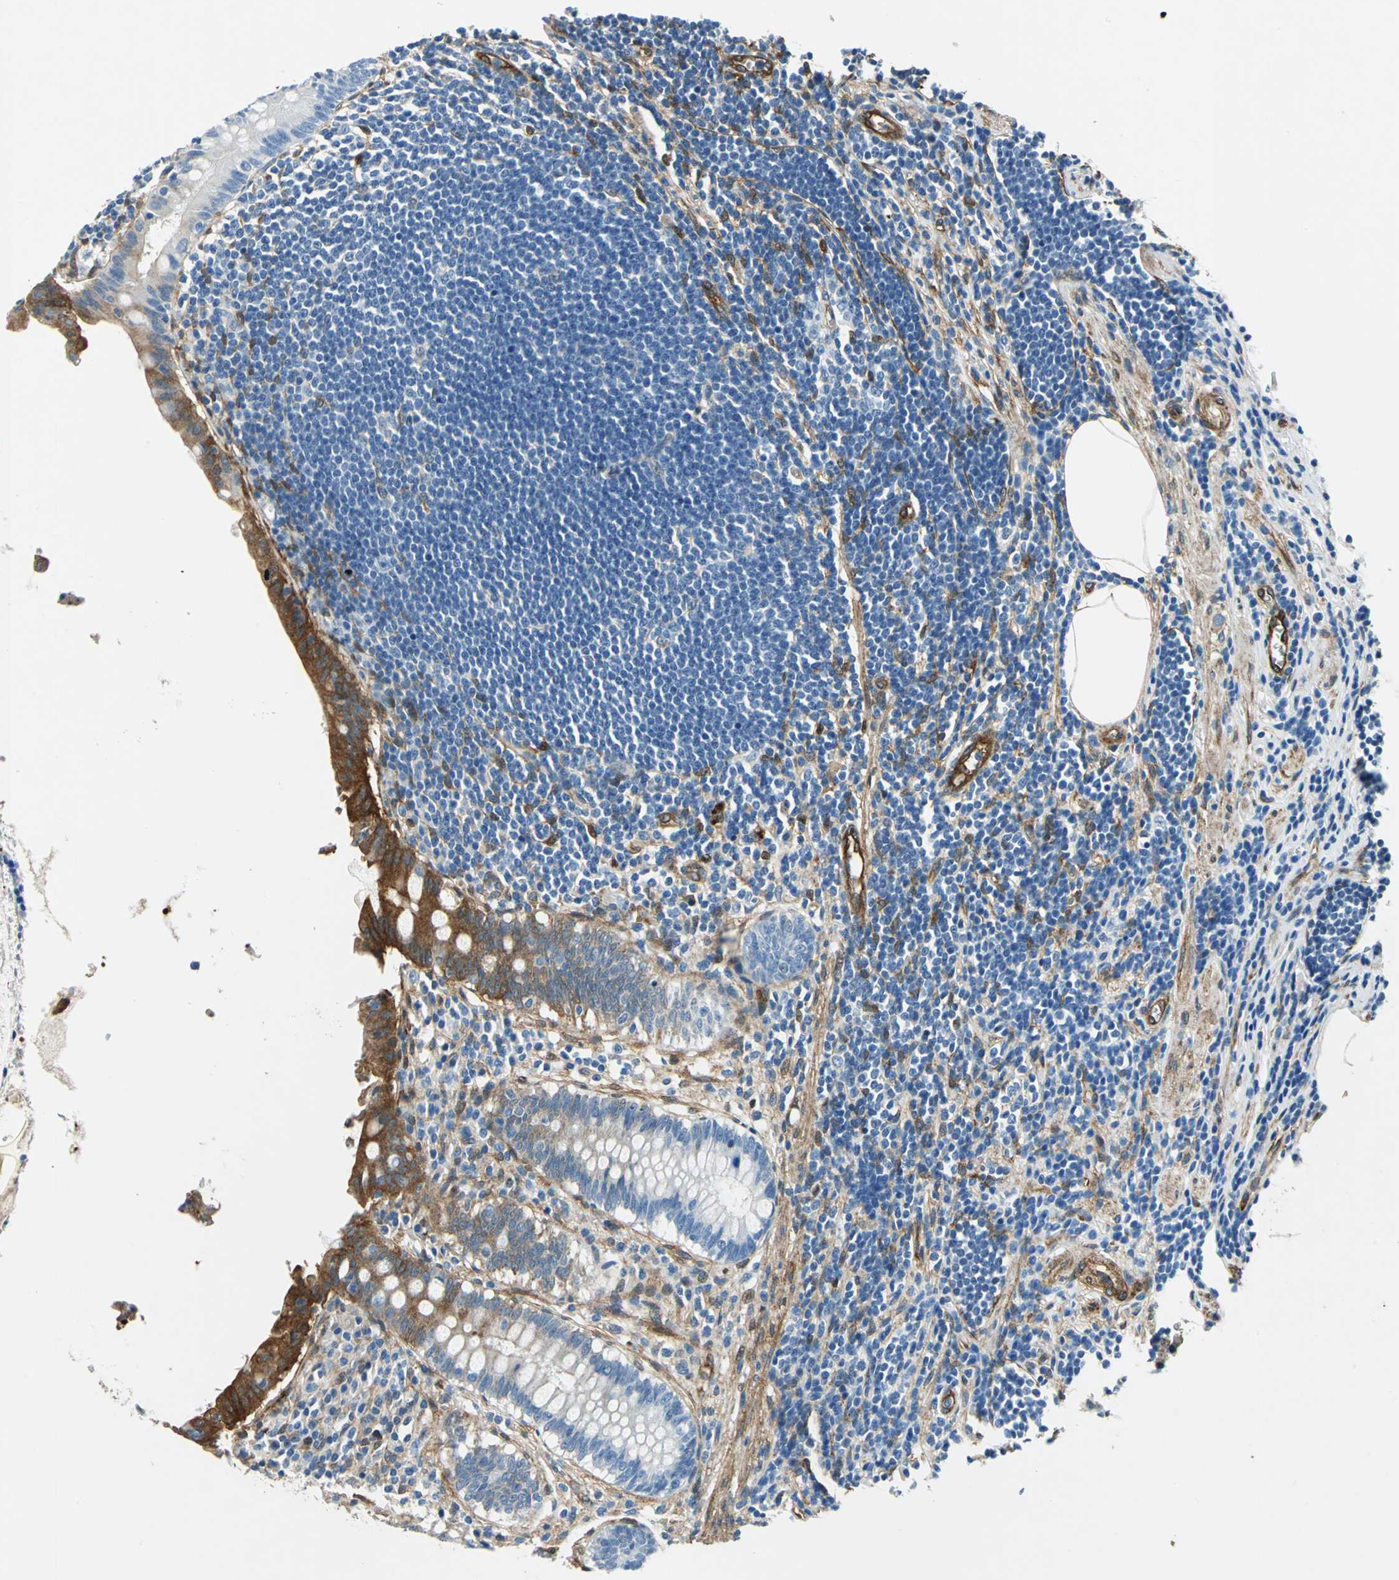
{"staining": {"intensity": "strong", "quantity": "<25%", "location": "cytoplasmic/membranous"}, "tissue": "appendix", "cell_type": "Glandular cells", "image_type": "normal", "snomed": [{"axis": "morphology", "description": "Normal tissue, NOS"}, {"axis": "topography", "description": "Appendix"}], "caption": "Protein analysis of unremarkable appendix displays strong cytoplasmic/membranous staining in approximately <25% of glandular cells. (DAB IHC, brown staining for protein, blue staining for nuclei).", "gene": "HSPB1", "patient": {"sex": "female", "age": 50}}